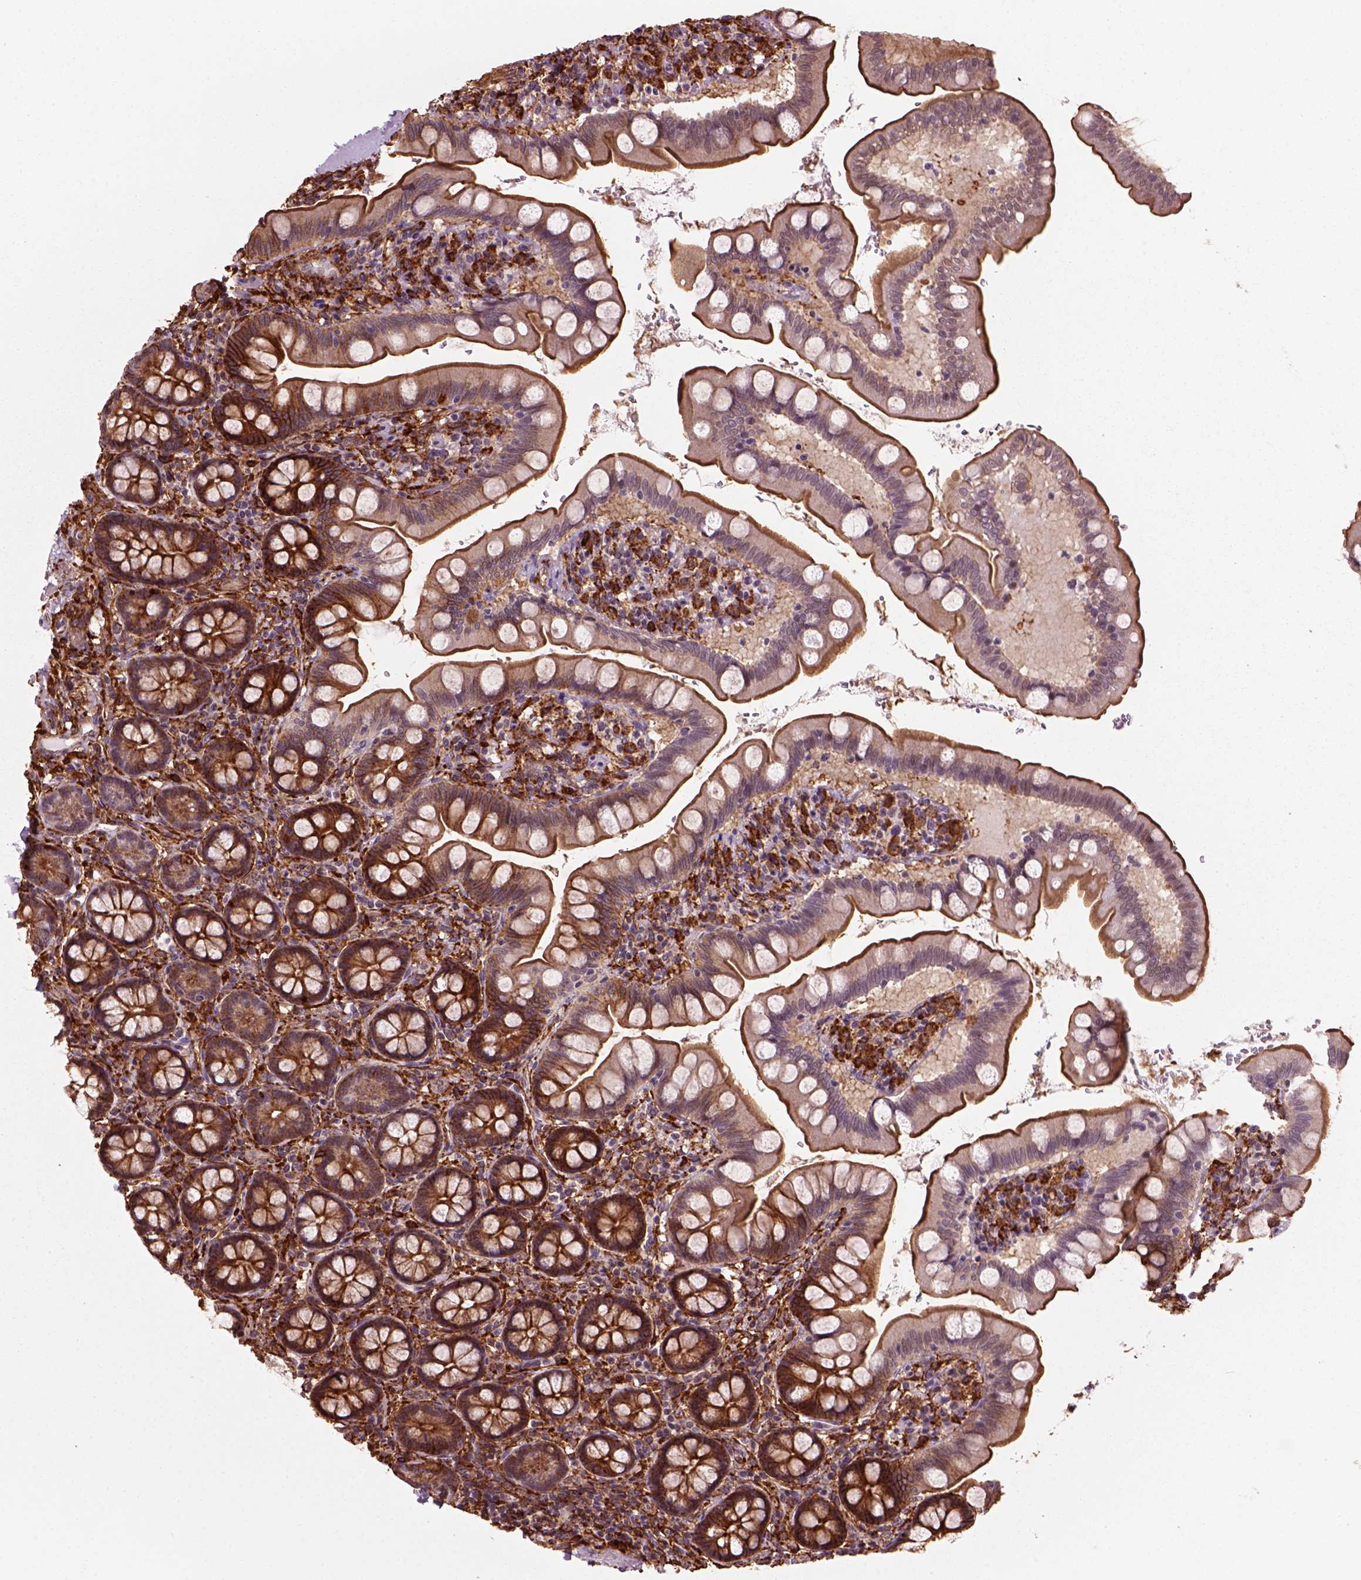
{"staining": {"intensity": "moderate", "quantity": "25%-75%", "location": "cytoplasmic/membranous"}, "tissue": "small intestine", "cell_type": "Glandular cells", "image_type": "normal", "snomed": [{"axis": "morphology", "description": "Normal tissue, NOS"}, {"axis": "topography", "description": "Small intestine"}], "caption": "The histopathology image exhibits immunohistochemical staining of benign small intestine. There is moderate cytoplasmic/membranous staining is appreciated in approximately 25%-75% of glandular cells.", "gene": "MARCKS", "patient": {"sex": "female", "age": 56}}